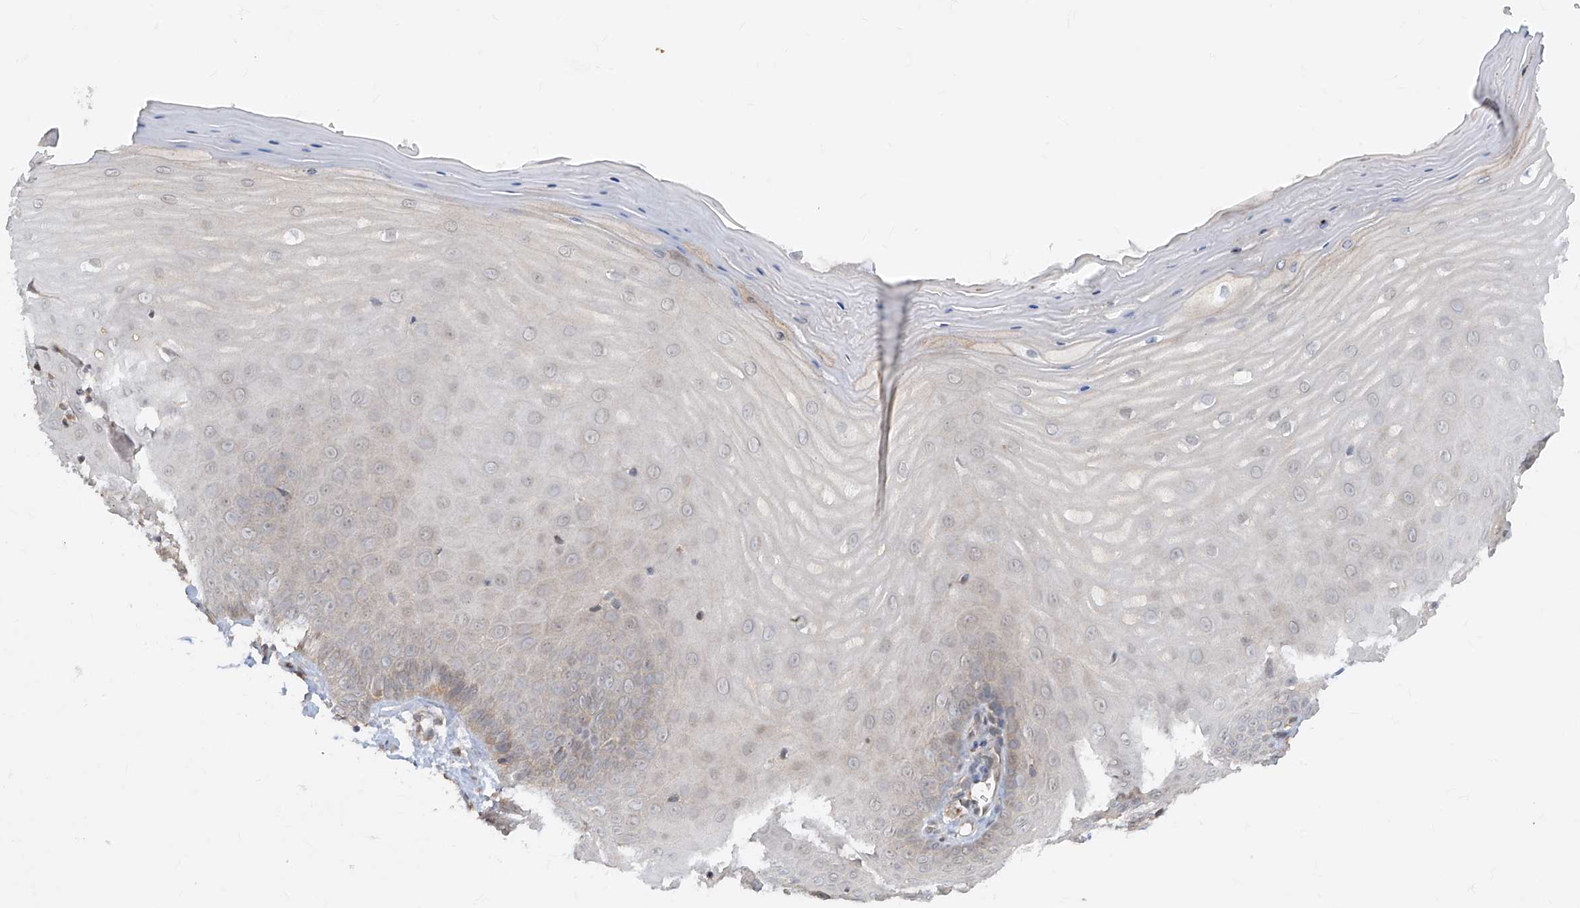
{"staining": {"intensity": "negative", "quantity": "none", "location": "none"}, "tissue": "cervix", "cell_type": "Glandular cells", "image_type": "normal", "snomed": [{"axis": "morphology", "description": "Normal tissue, NOS"}, {"axis": "topography", "description": "Cervix"}], "caption": "Immunohistochemical staining of normal human cervix displays no significant staining in glandular cells. The staining was performed using DAB (3,3'-diaminobenzidine) to visualize the protein expression in brown, while the nuclei were stained in blue with hematoxylin (Magnification: 20x).", "gene": "ZNF358", "patient": {"sex": "female", "age": 55}}